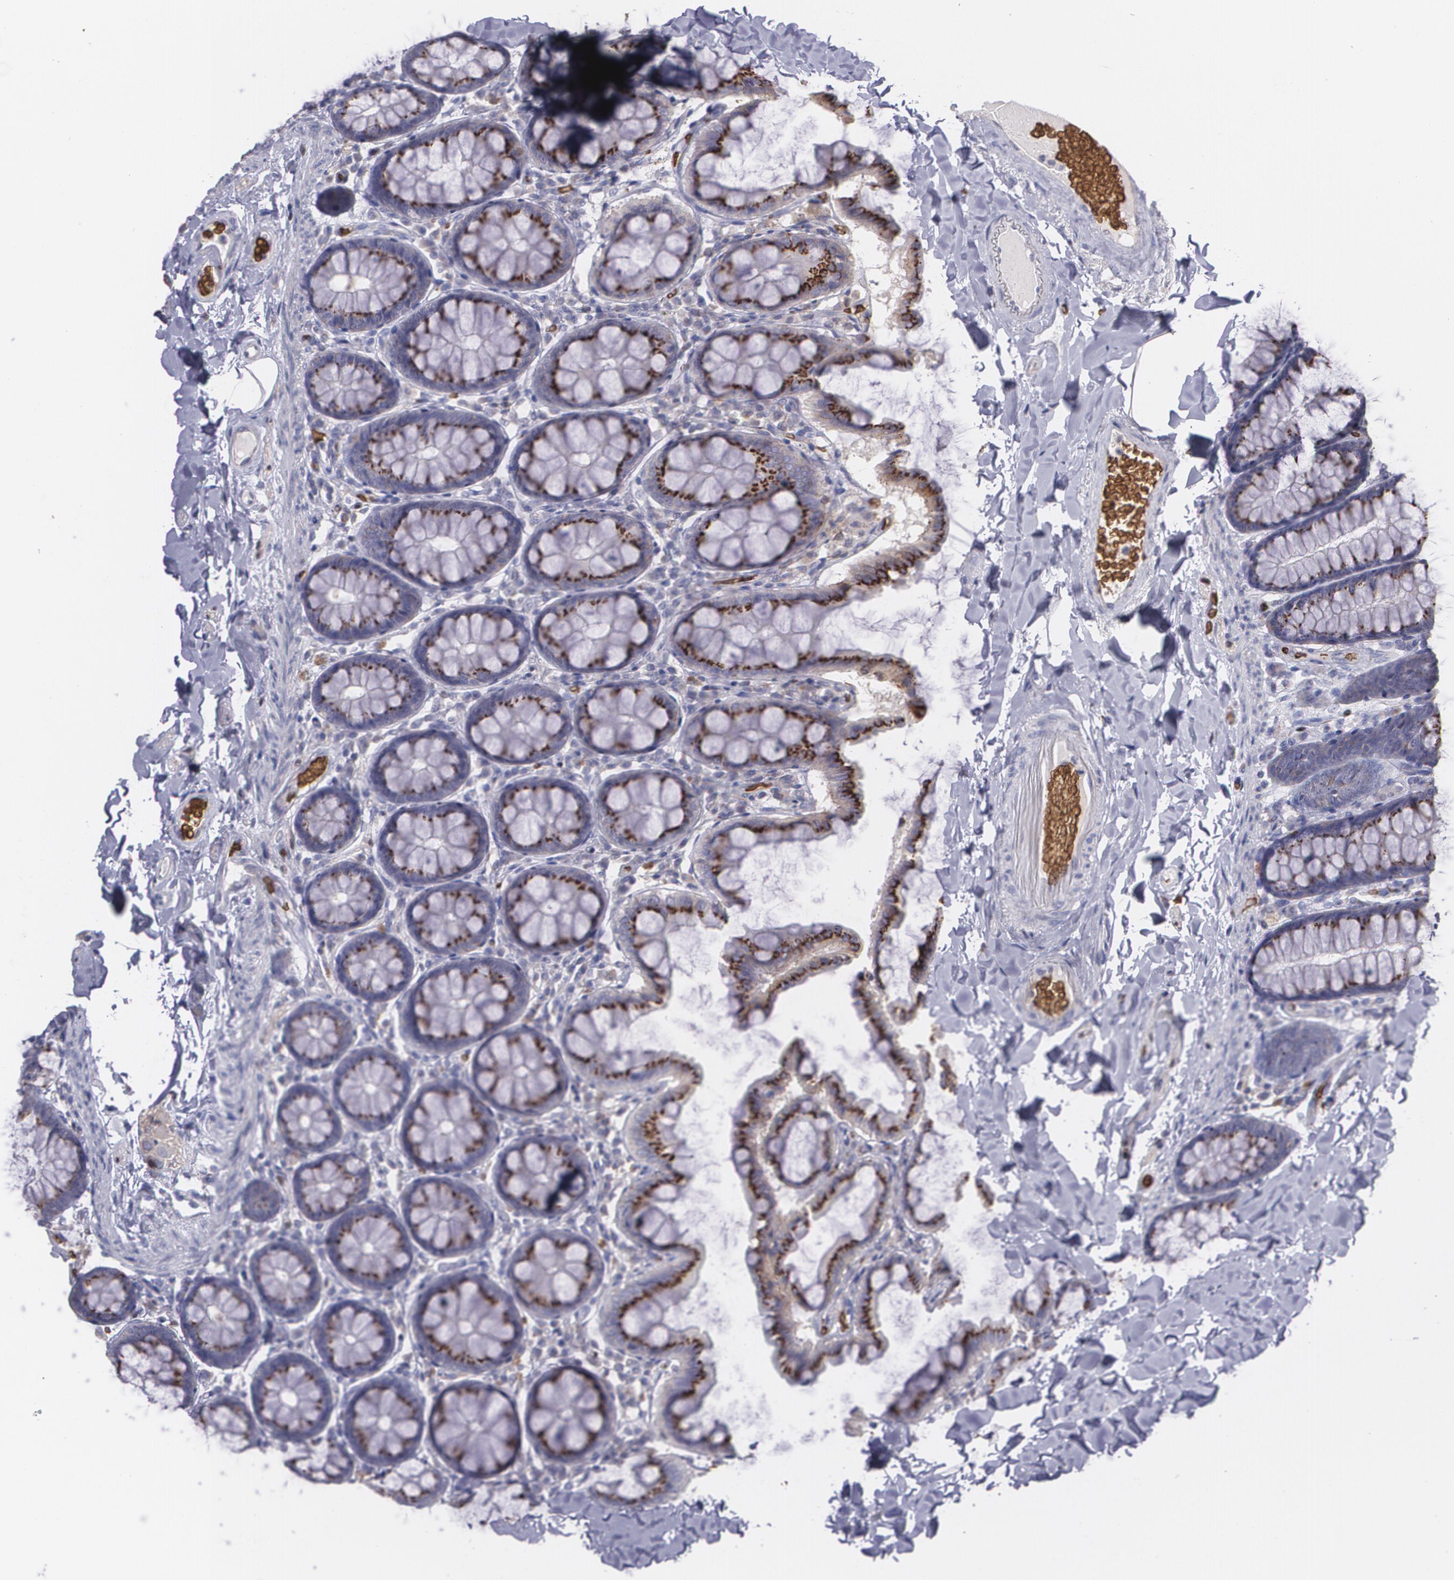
{"staining": {"intensity": "negative", "quantity": "none", "location": "none"}, "tissue": "colon", "cell_type": "Endothelial cells", "image_type": "normal", "snomed": [{"axis": "morphology", "description": "Normal tissue, NOS"}, {"axis": "topography", "description": "Colon"}], "caption": "Photomicrograph shows no protein positivity in endothelial cells of benign colon. (DAB IHC visualized using brightfield microscopy, high magnification).", "gene": "SLC2A1", "patient": {"sex": "female", "age": 61}}